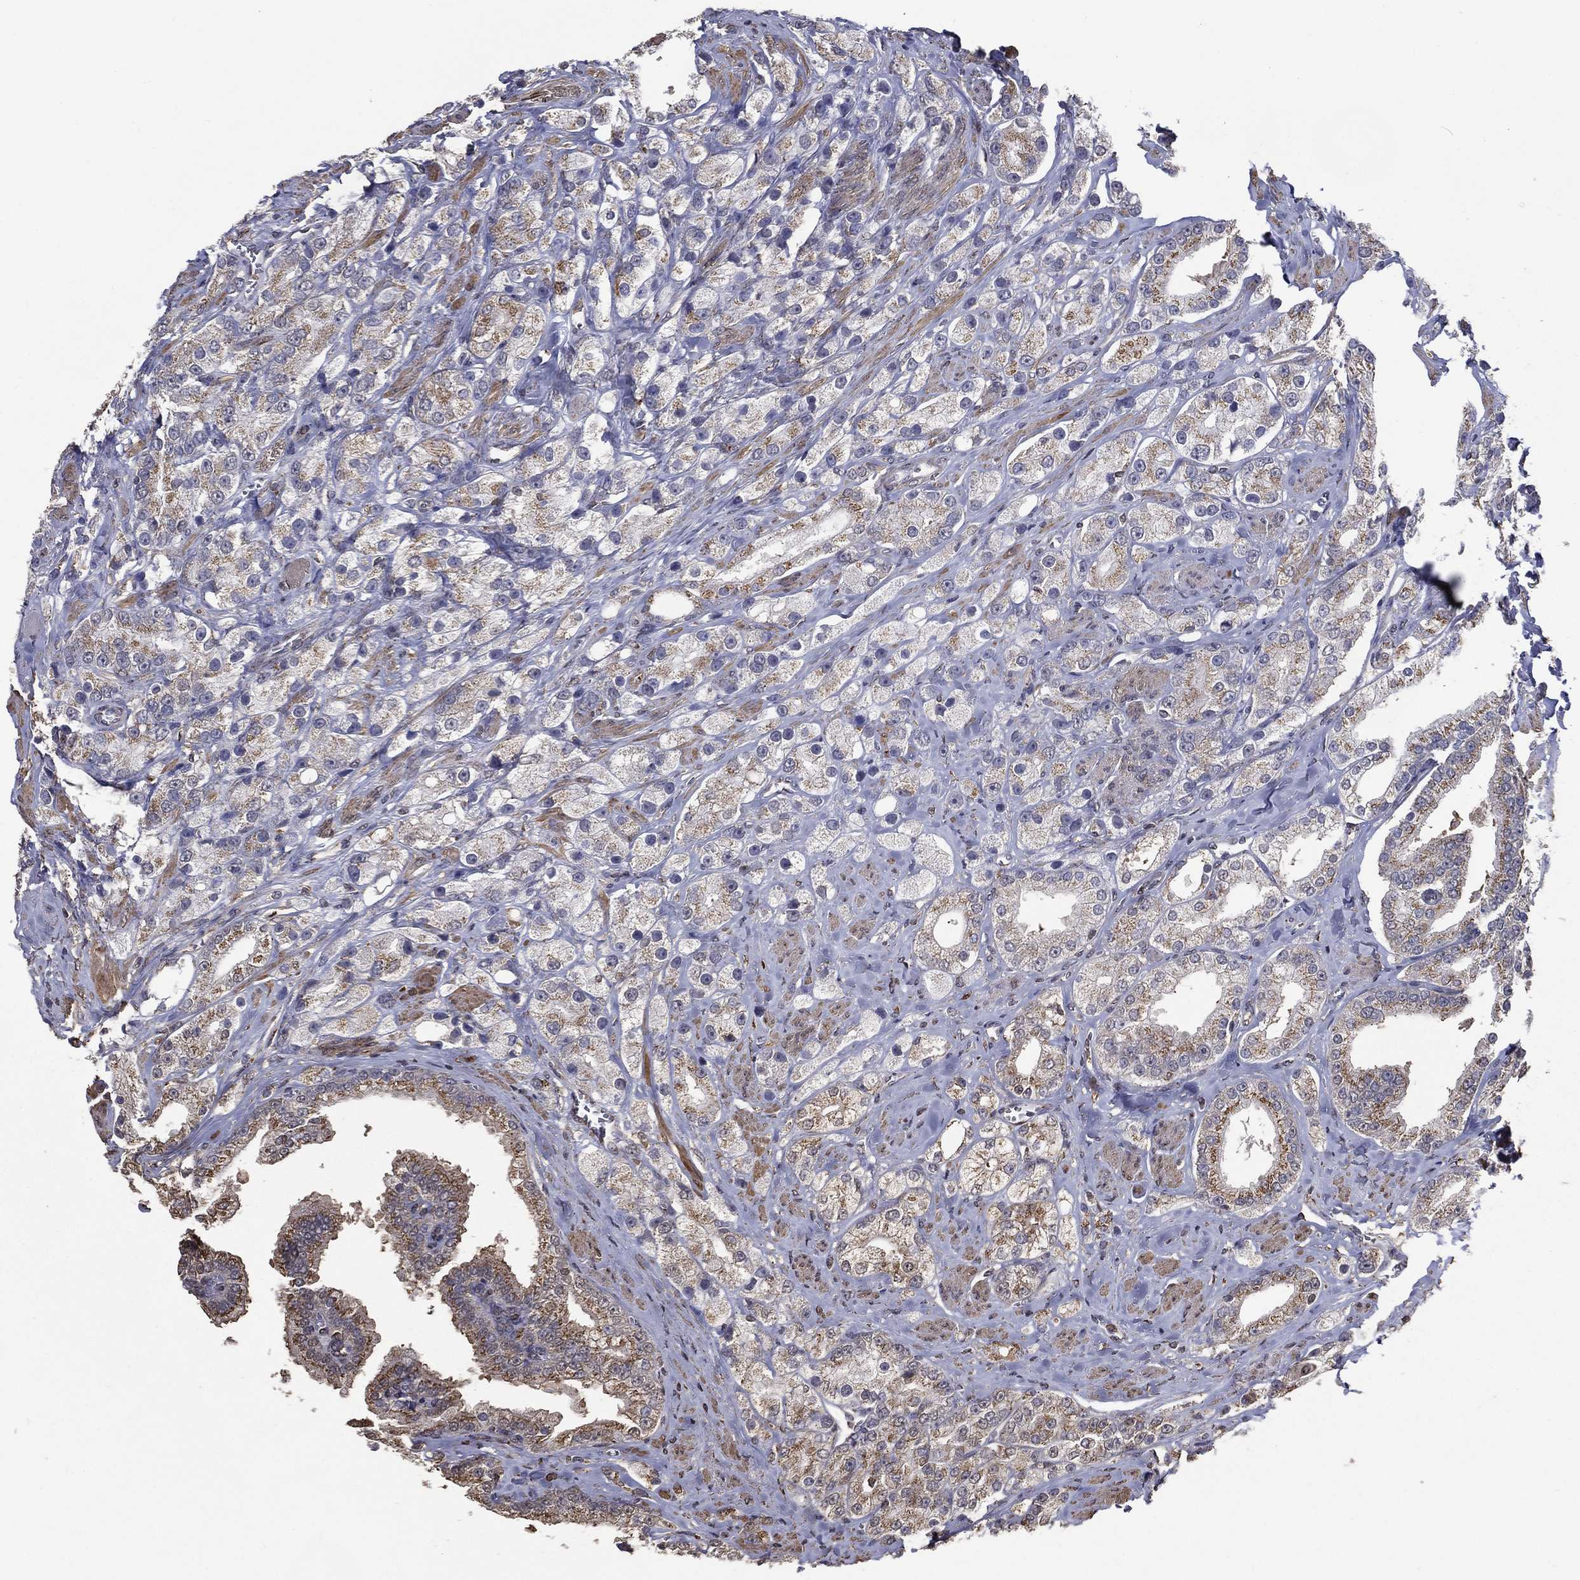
{"staining": {"intensity": "moderate", "quantity": "25%-75%", "location": "cytoplasmic/membranous"}, "tissue": "prostate cancer", "cell_type": "Tumor cells", "image_type": "cancer", "snomed": [{"axis": "morphology", "description": "Adenocarcinoma, NOS"}, {"axis": "topography", "description": "Prostate and seminal vesicle, NOS"}, {"axis": "topography", "description": "Prostate"}], "caption": "Protein expression analysis of prostate cancer reveals moderate cytoplasmic/membranous positivity in approximately 25%-75% of tumor cells. The staining was performed using DAB to visualize the protein expression in brown, while the nuclei were stained in blue with hematoxylin (Magnification: 20x).", "gene": "GPR183", "patient": {"sex": "male", "age": 67}}